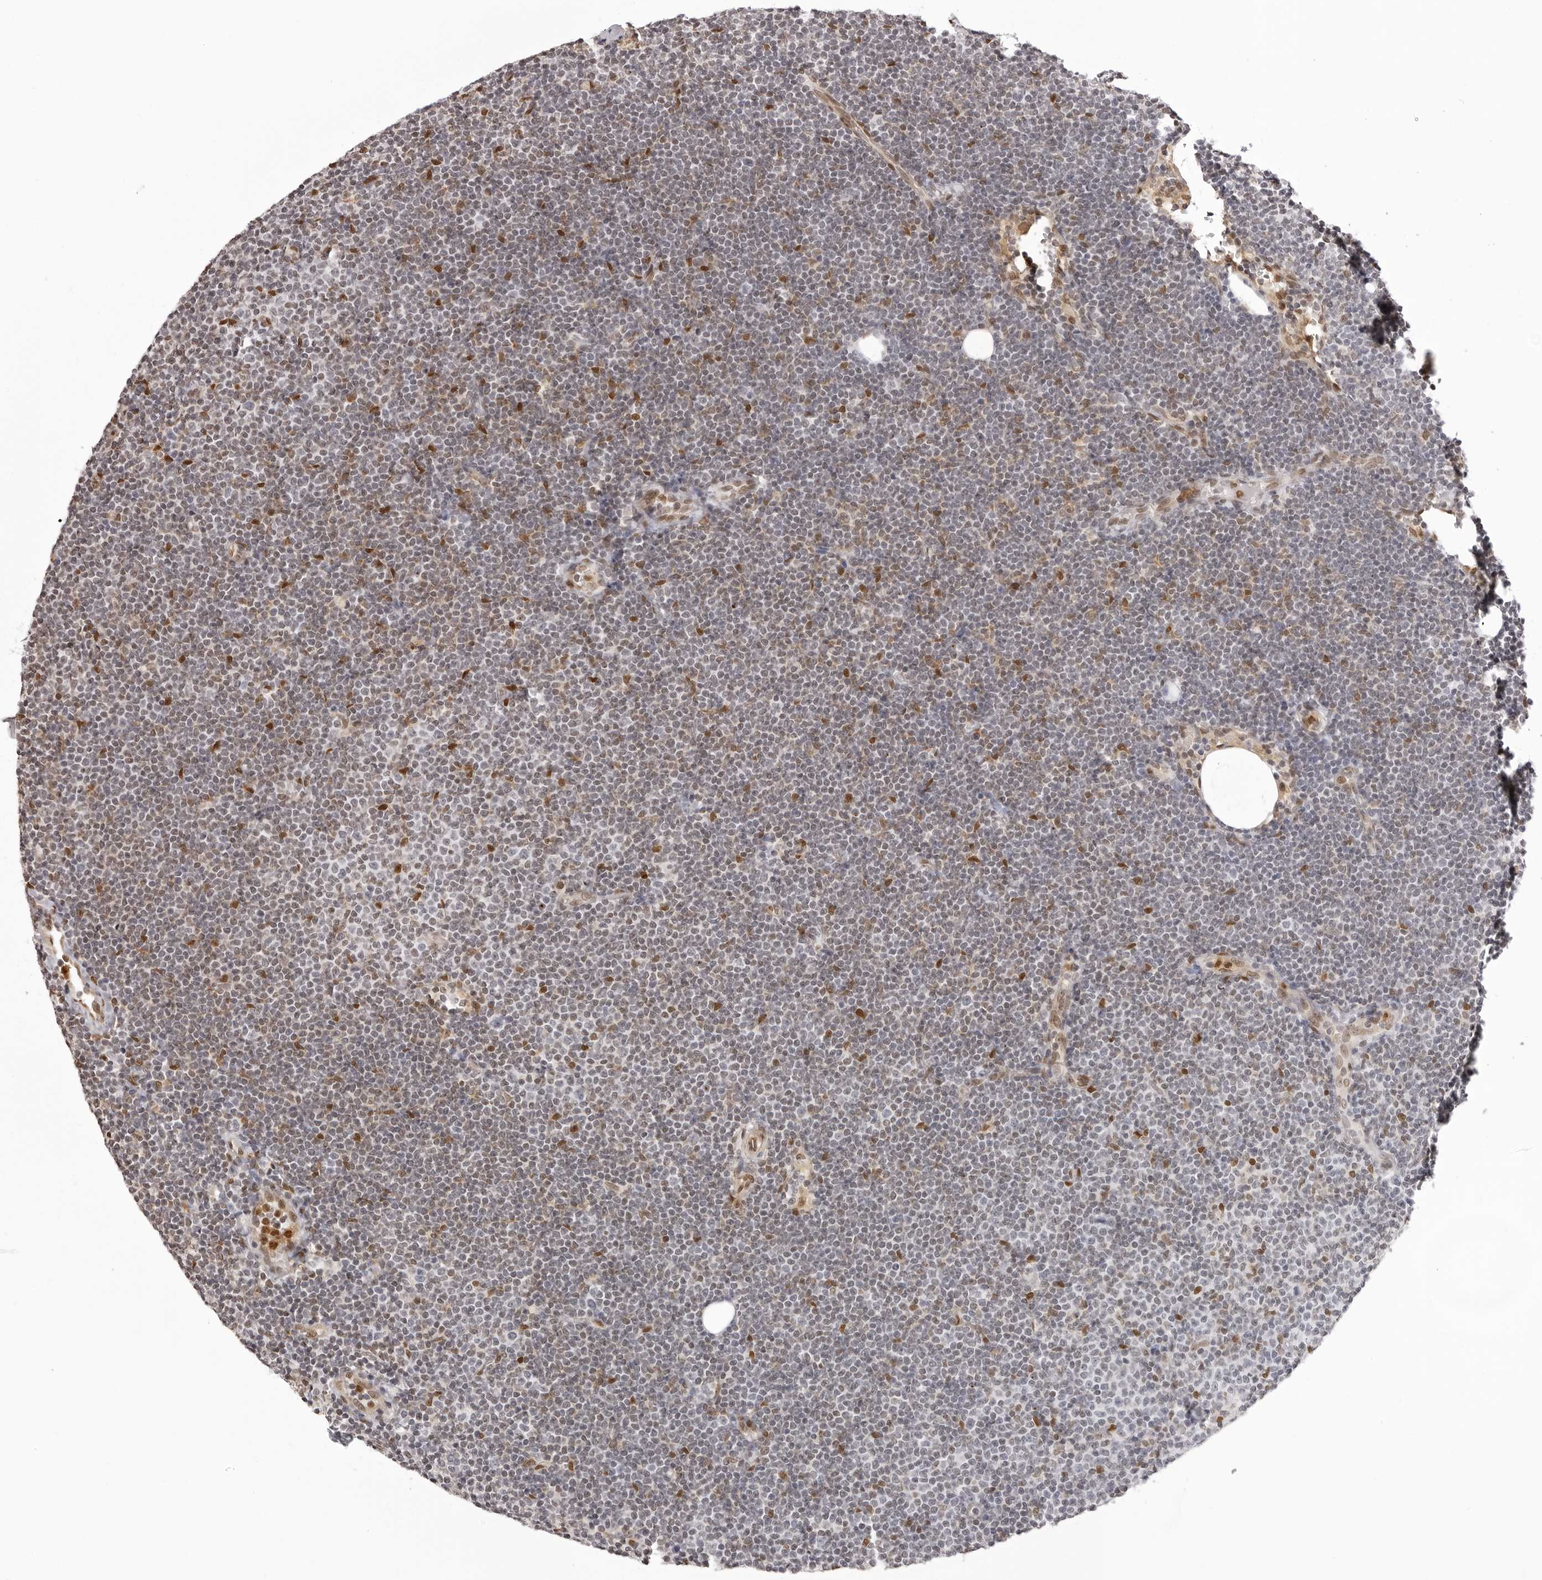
{"staining": {"intensity": "negative", "quantity": "none", "location": "none"}, "tissue": "lymphoma", "cell_type": "Tumor cells", "image_type": "cancer", "snomed": [{"axis": "morphology", "description": "Malignant lymphoma, non-Hodgkin's type, Low grade"}, {"axis": "topography", "description": "Lymph node"}], "caption": "Human lymphoma stained for a protein using immunohistochemistry exhibits no staining in tumor cells.", "gene": "HSPA4", "patient": {"sex": "female", "age": 53}}